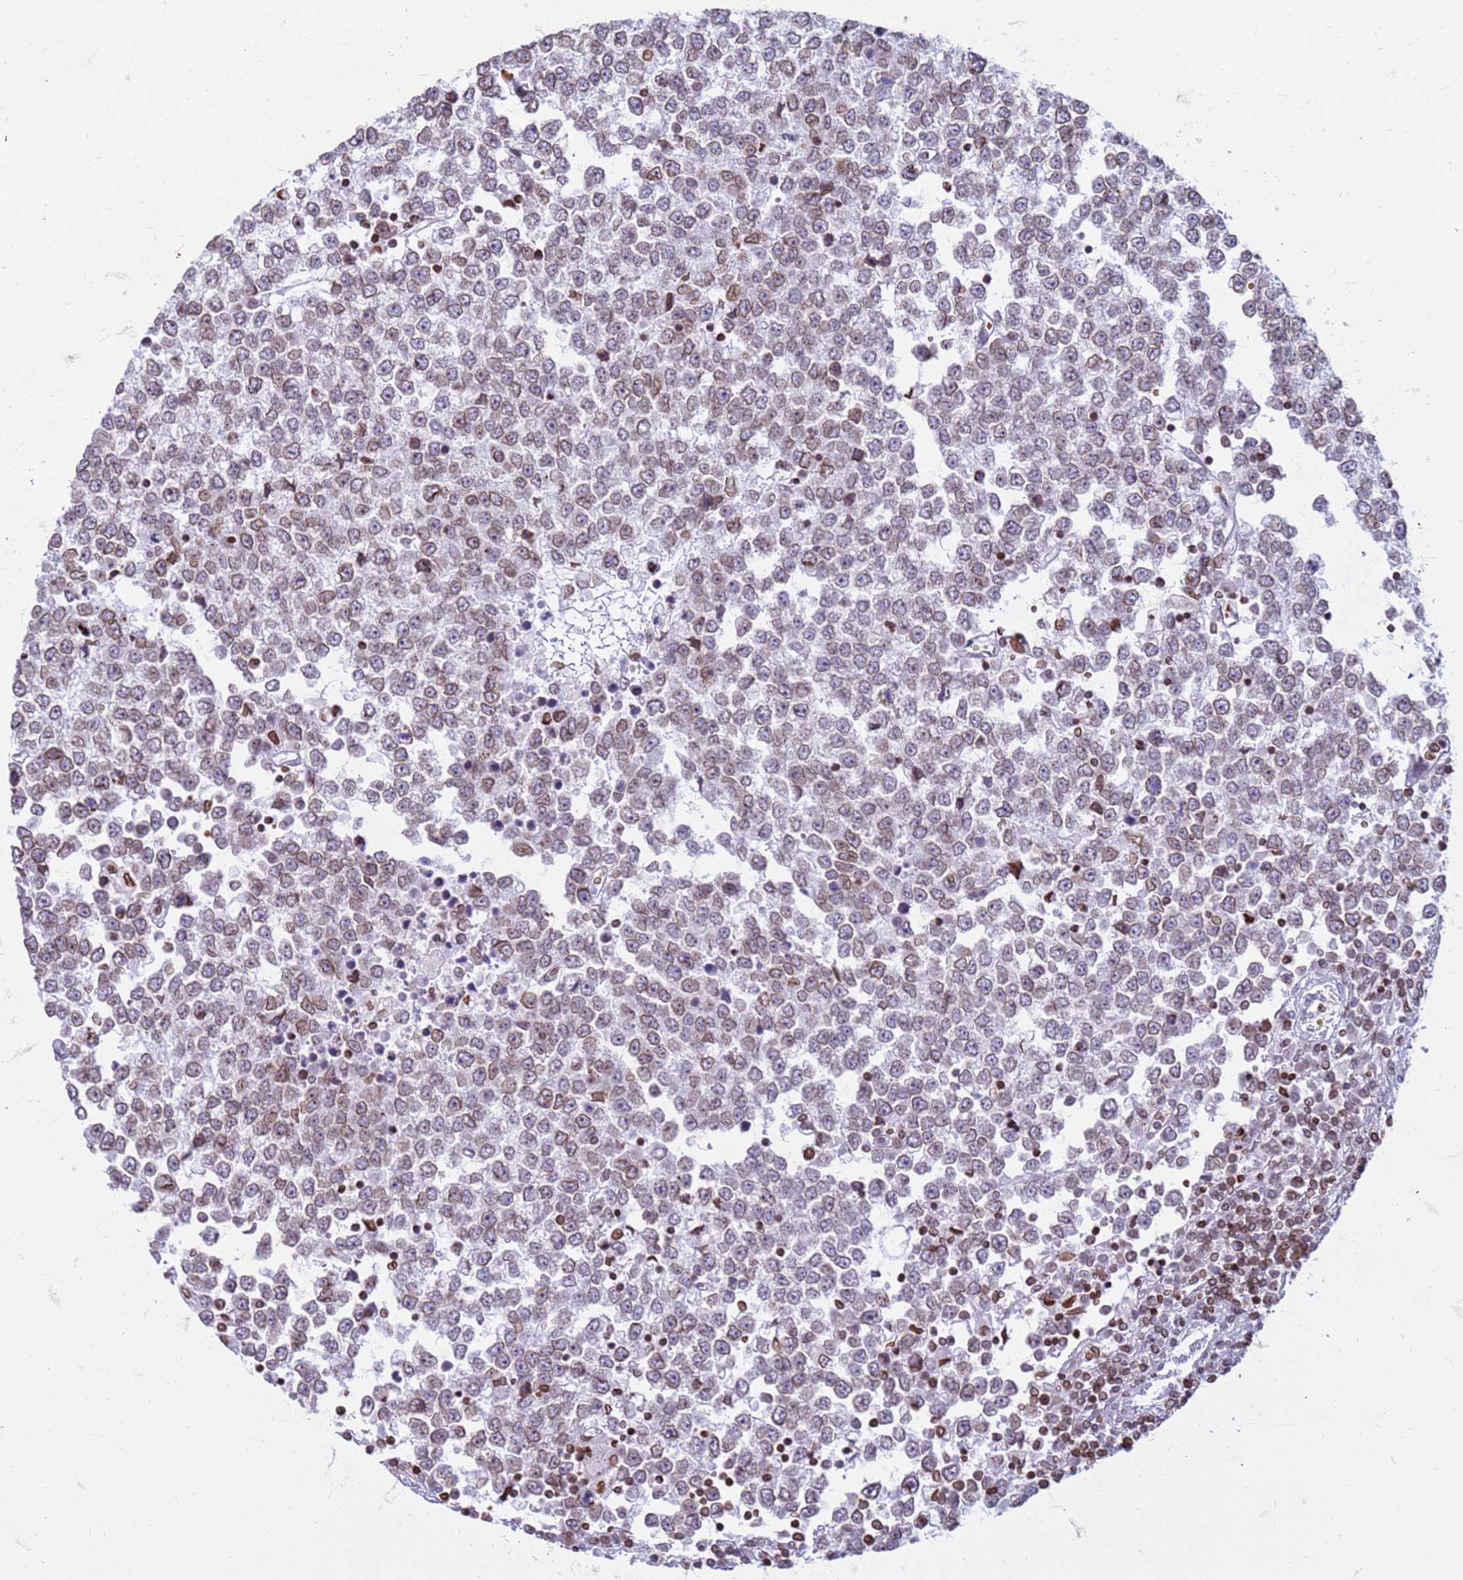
{"staining": {"intensity": "moderate", "quantity": ">75%", "location": "cytoplasmic/membranous,nuclear"}, "tissue": "testis cancer", "cell_type": "Tumor cells", "image_type": "cancer", "snomed": [{"axis": "morphology", "description": "Seminoma, NOS"}, {"axis": "topography", "description": "Testis"}], "caption": "Human seminoma (testis) stained for a protein (brown) shows moderate cytoplasmic/membranous and nuclear positive staining in about >75% of tumor cells.", "gene": "METTL25B", "patient": {"sex": "male", "age": 65}}